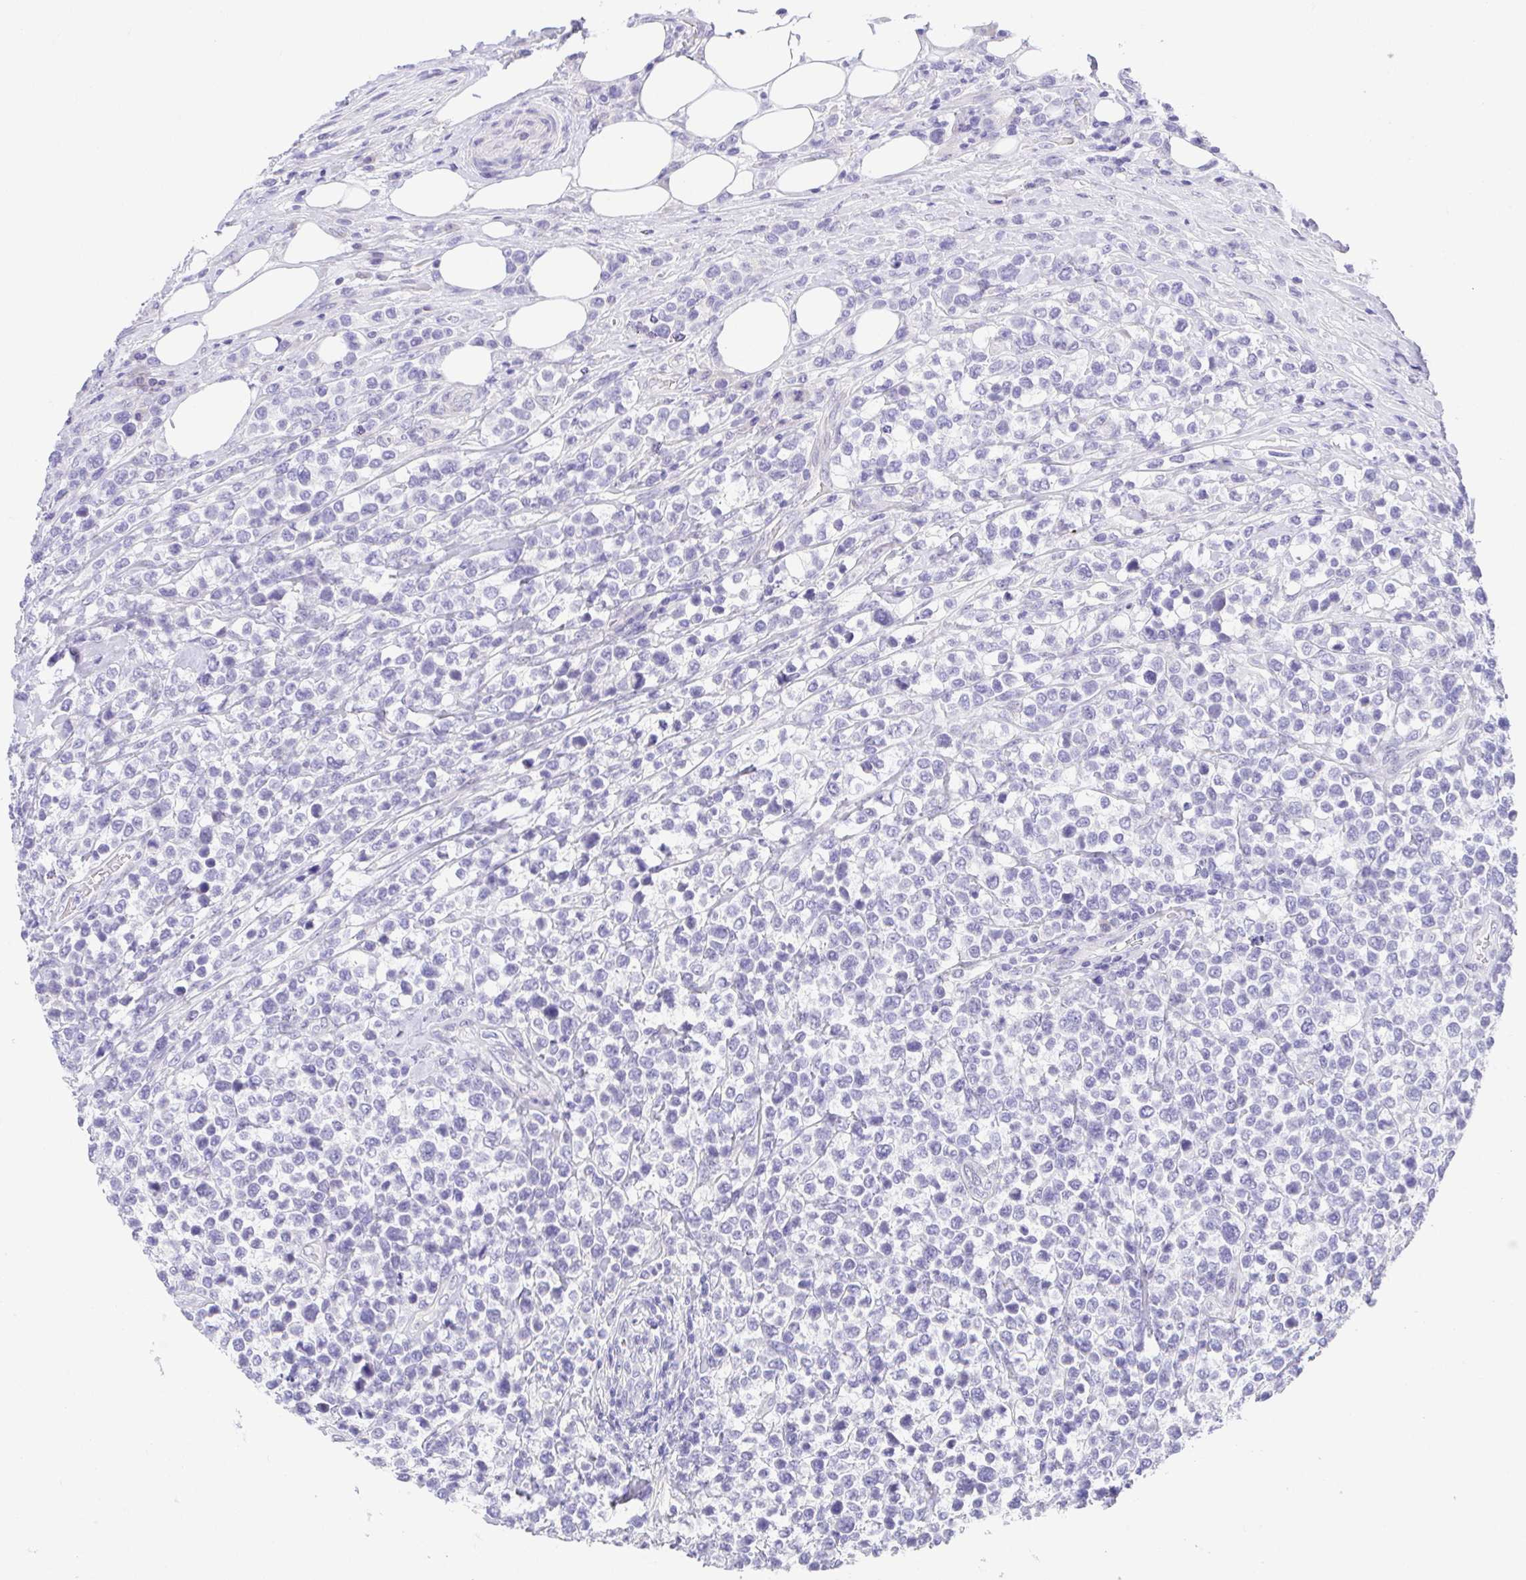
{"staining": {"intensity": "negative", "quantity": "none", "location": "none"}, "tissue": "lymphoma", "cell_type": "Tumor cells", "image_type": "cancer", "snomed": [{"axis": "morphology", "description": "Malignant lymphoma, non-Hodgkin's type, High grade"}, {"axis": "topography", "description": "Soft tissue"}], "caption": "The image shows no staining of tumor cells in lymphoma. (DAB immunohistochemistry visualized using brightfield microscopy, high magnification).", "gene": "LUZP4", "patient": {"sex": "female", "age": 56}}